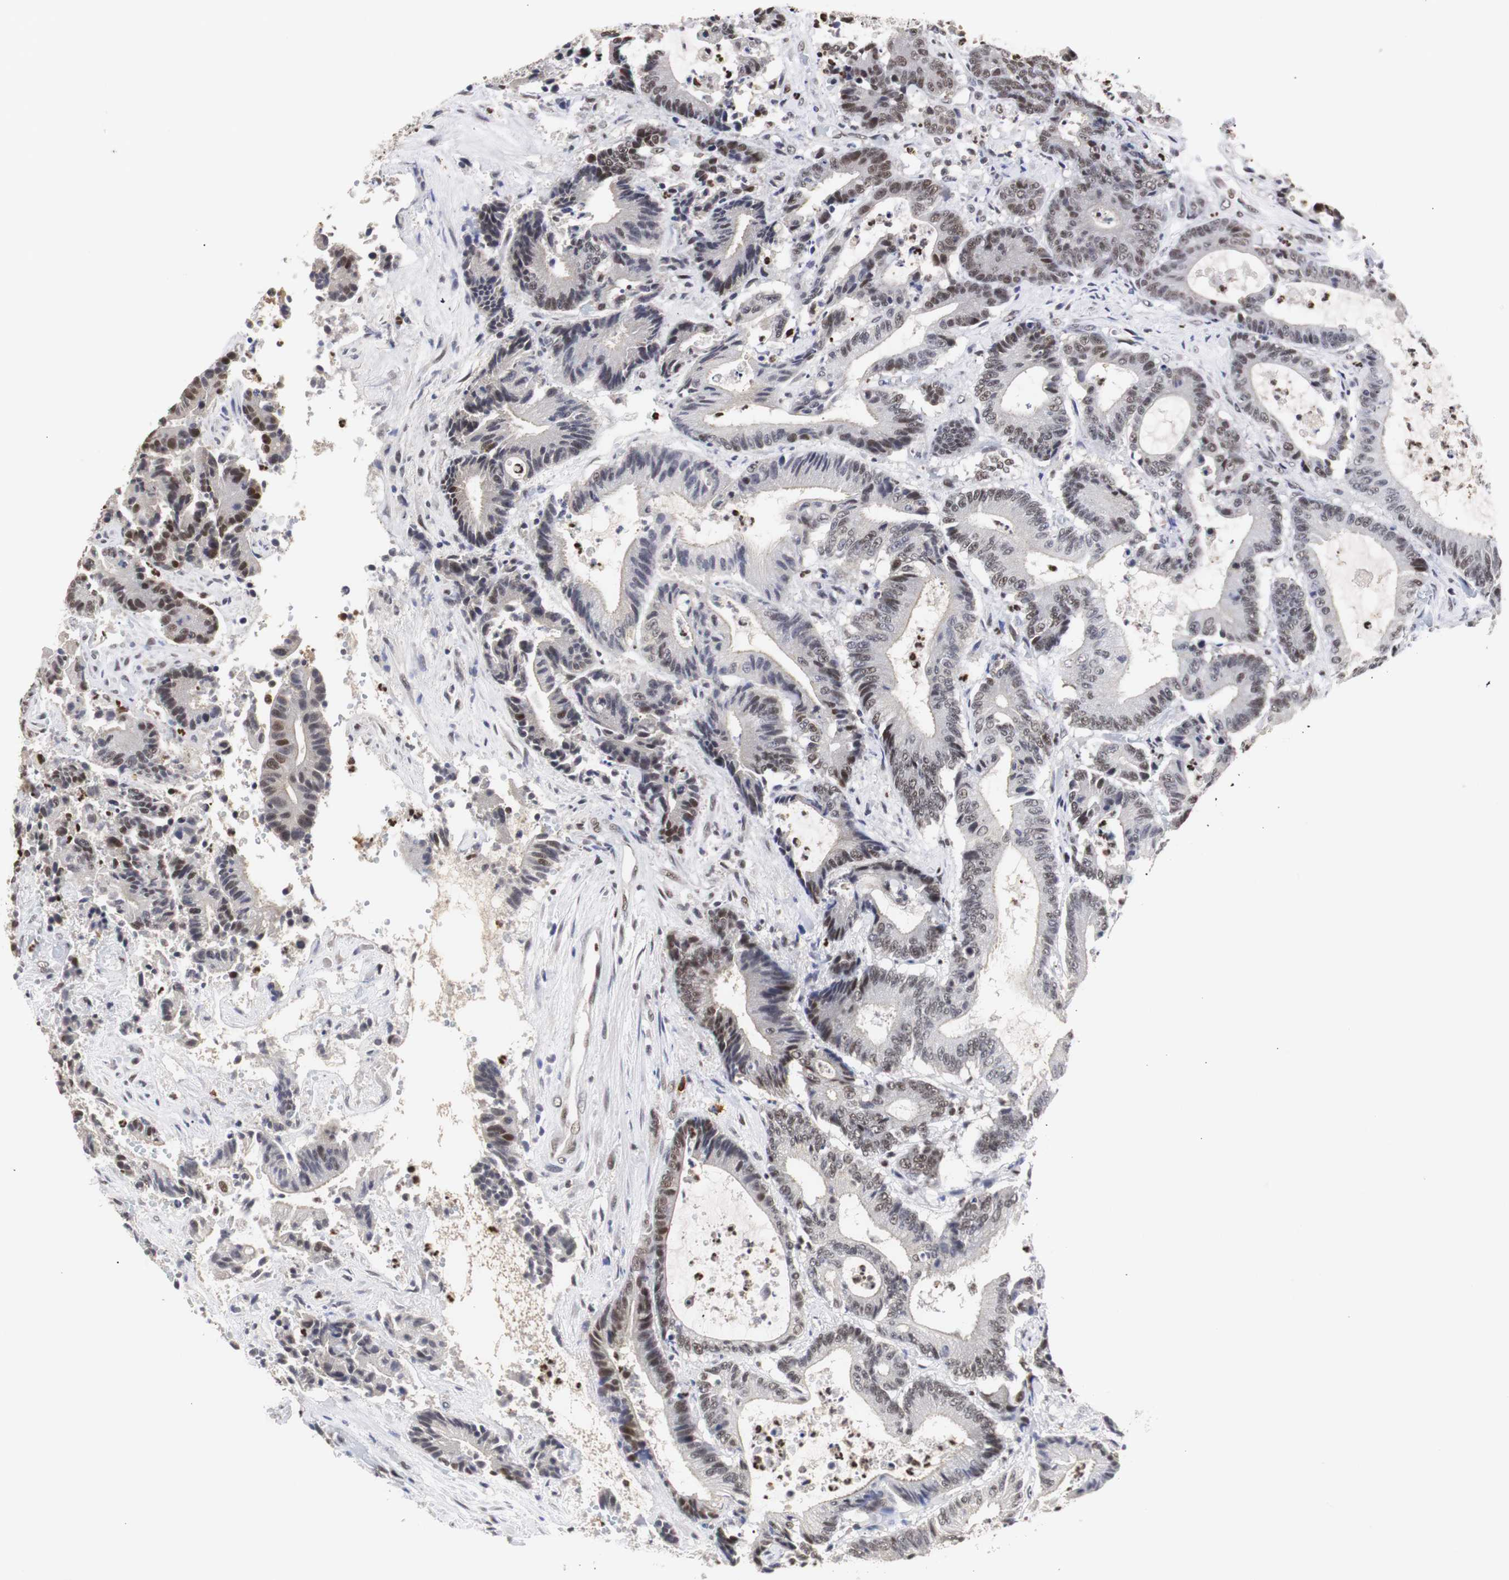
{"staining": {"intensity": "moderate", "quantity": "25%-75%", "location": "nuclear"}, "tissue": "colorectal cancer", "cell_type": "Tumor cells", "image_type": "cancer", "snomed": [{"axis": "morphology", "description": "Adenocarcinoma, NOS"}, {"axis": "topography", "description": "Colon"}], "caption": "Adenocarcinoma (colorectal) stained with immunohistochemistry shows moderate nuclear expression in about 25%-75% of tumor cells.", "gene": "ZFC3H1", "patient": {"sex": "female", "age": 84}}